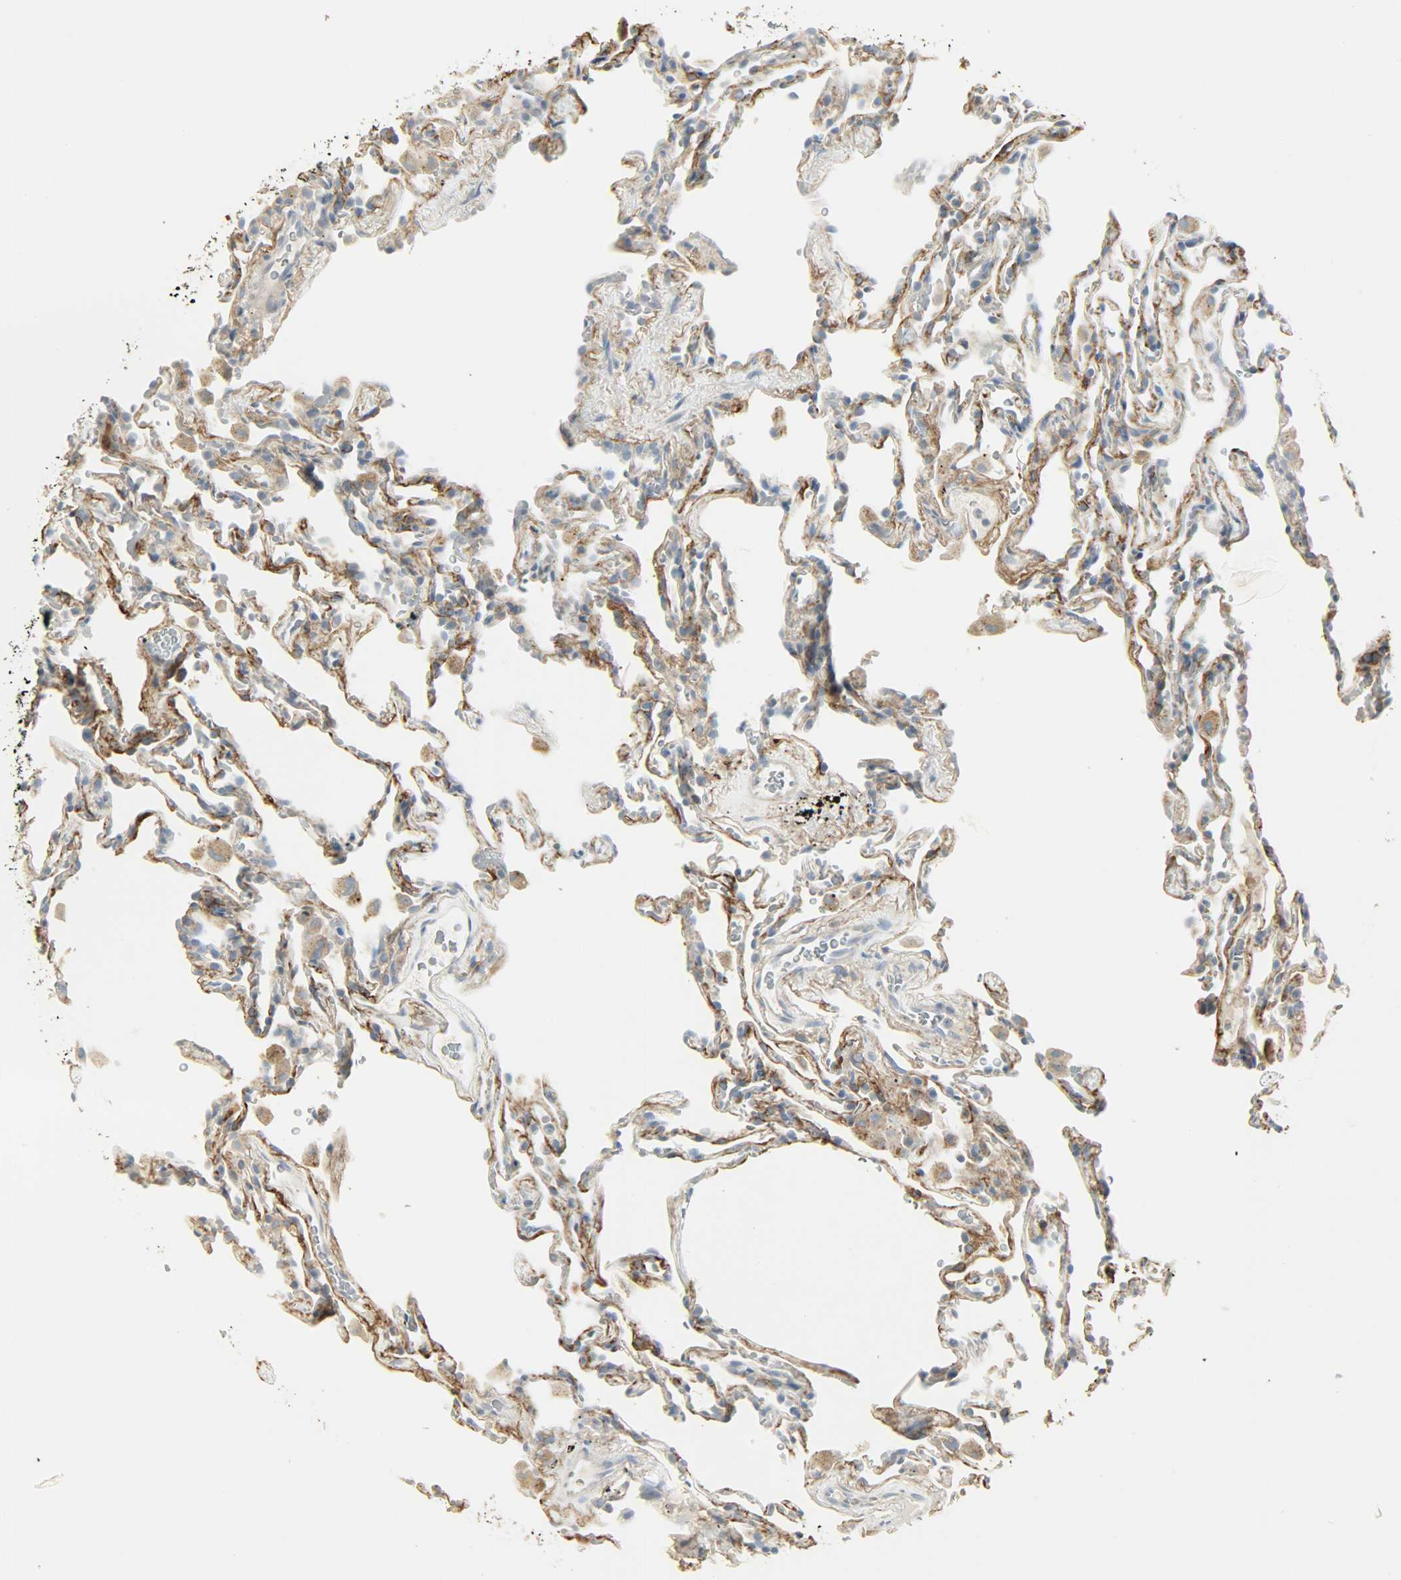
{"staining": {"intensity": "moderate", "quantity": ">75%", "location": "cytoplasmic/membranous"}, "tissue": "lung", "cell_type": "Alveolar cells", "image_type": "normal", "snomed": [{"axis": "morphology", "description": "Normal tissue, NOS"}, {"axis": "morphology", "description": "Soft tissue tumor metastatic"}, {"axis": "topography", "description": "Lung"}], "caption": "DAB immunohistochemical staining of unremarkable human lung reveals moderate cytoplasmic/membranous protein expression in about >75% of alveolar cells. Immunohistochemistry (ihc) stains the protein in brown and the nuclei are stained blue.", "gene": "ENPEP", "patient": {"sex": "male", "age": 59}}